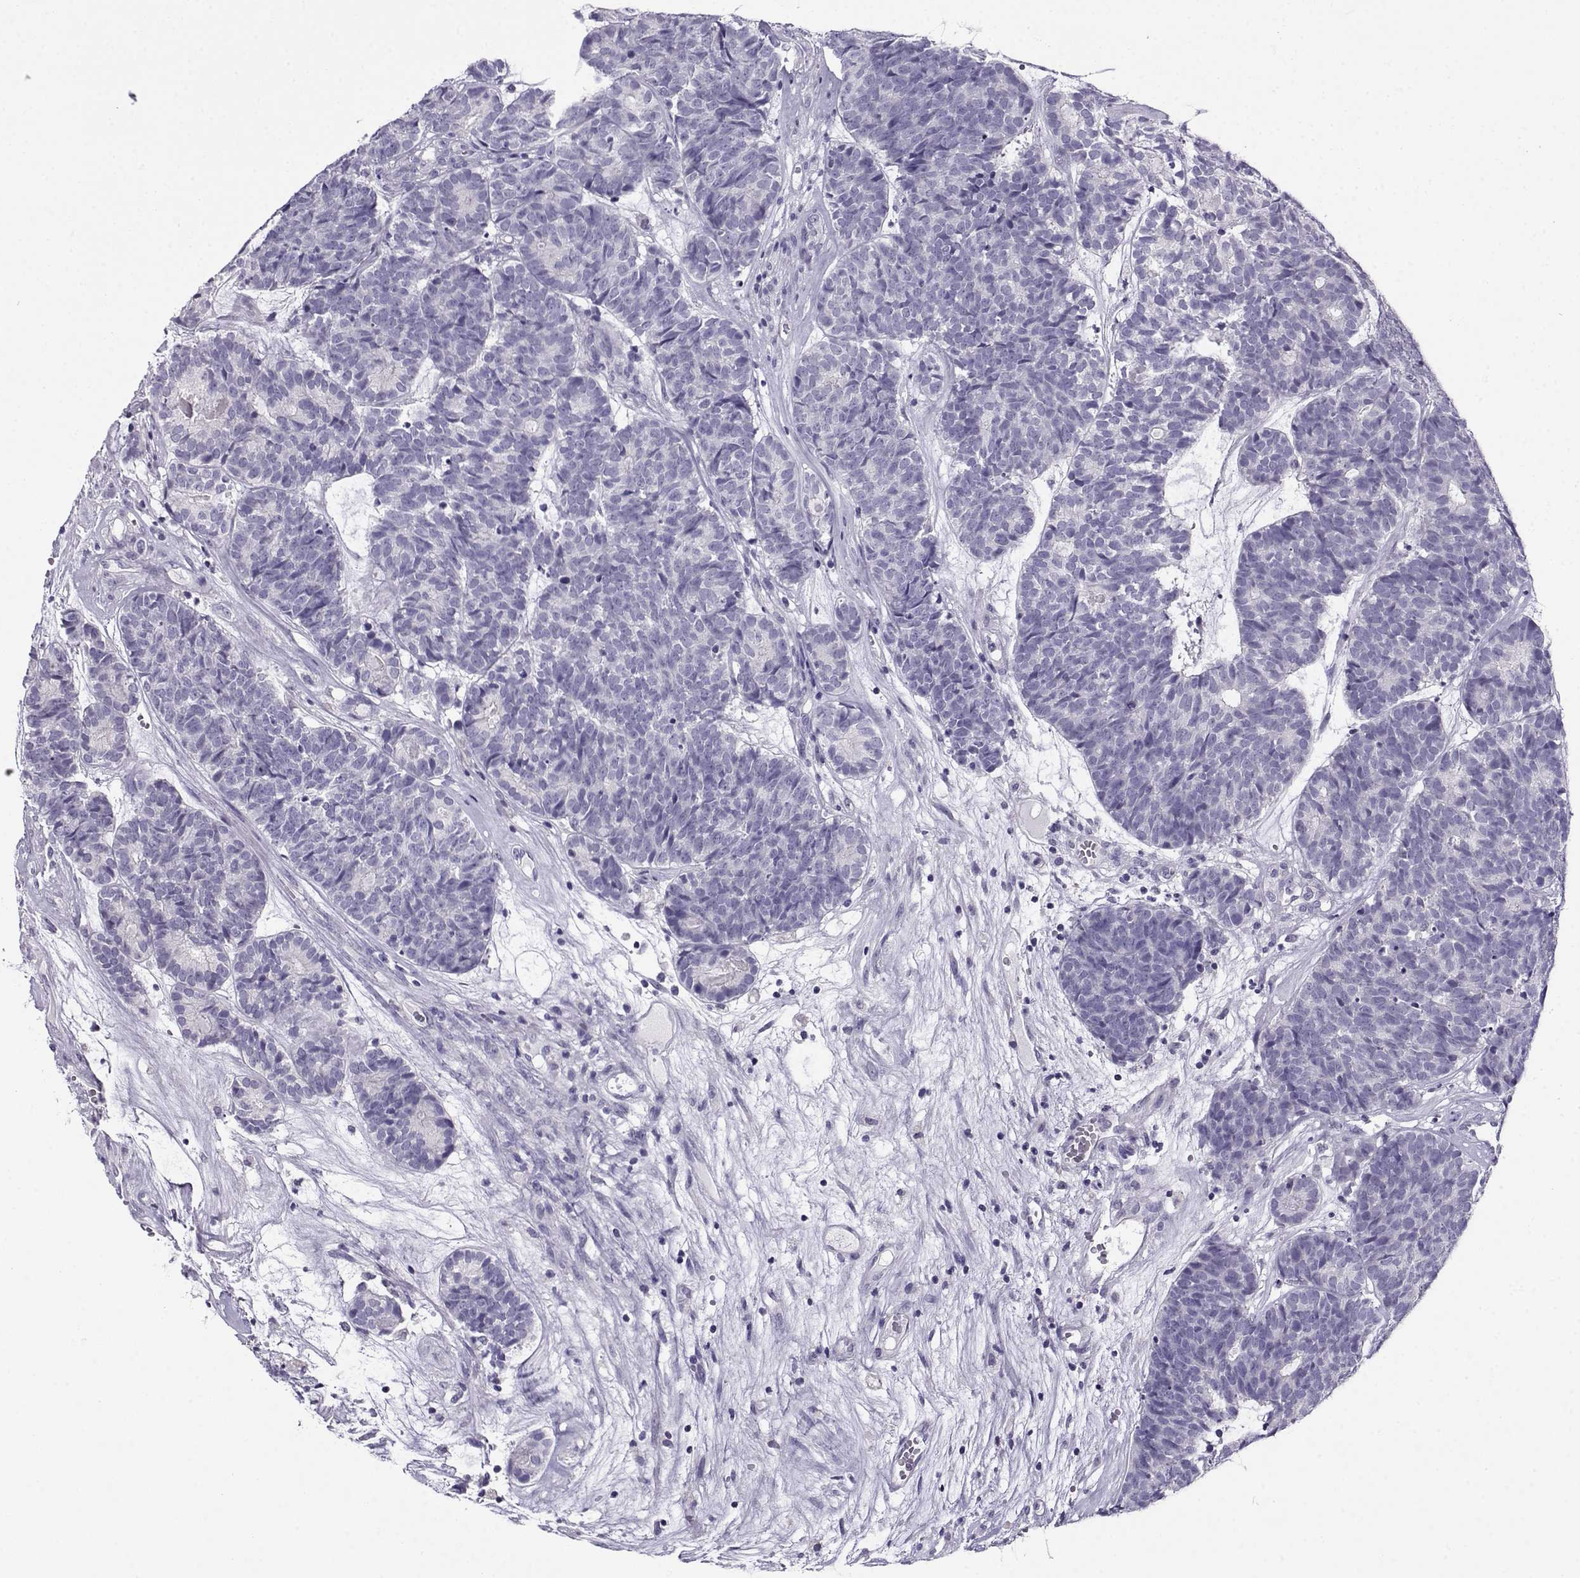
{"staining": {"intensity": "negative", "quantity": "none", "location": "none"}, "tissue": "head and neck cancer", "cell_type": "Tumor cells", "image_type": "cancer", "snomed": [{"axis": "morphology", "description": "Adenocarcinoma, NOS"}, {"axis": "topography", "description": "Head-Neck"}], "caption": "Immunohistochemical staining of head and neck adenocarcinoma reveals no significant expression in tumor cells.", "gene": "FEZF1", "patient": {"sex": "female", "age": 81}}